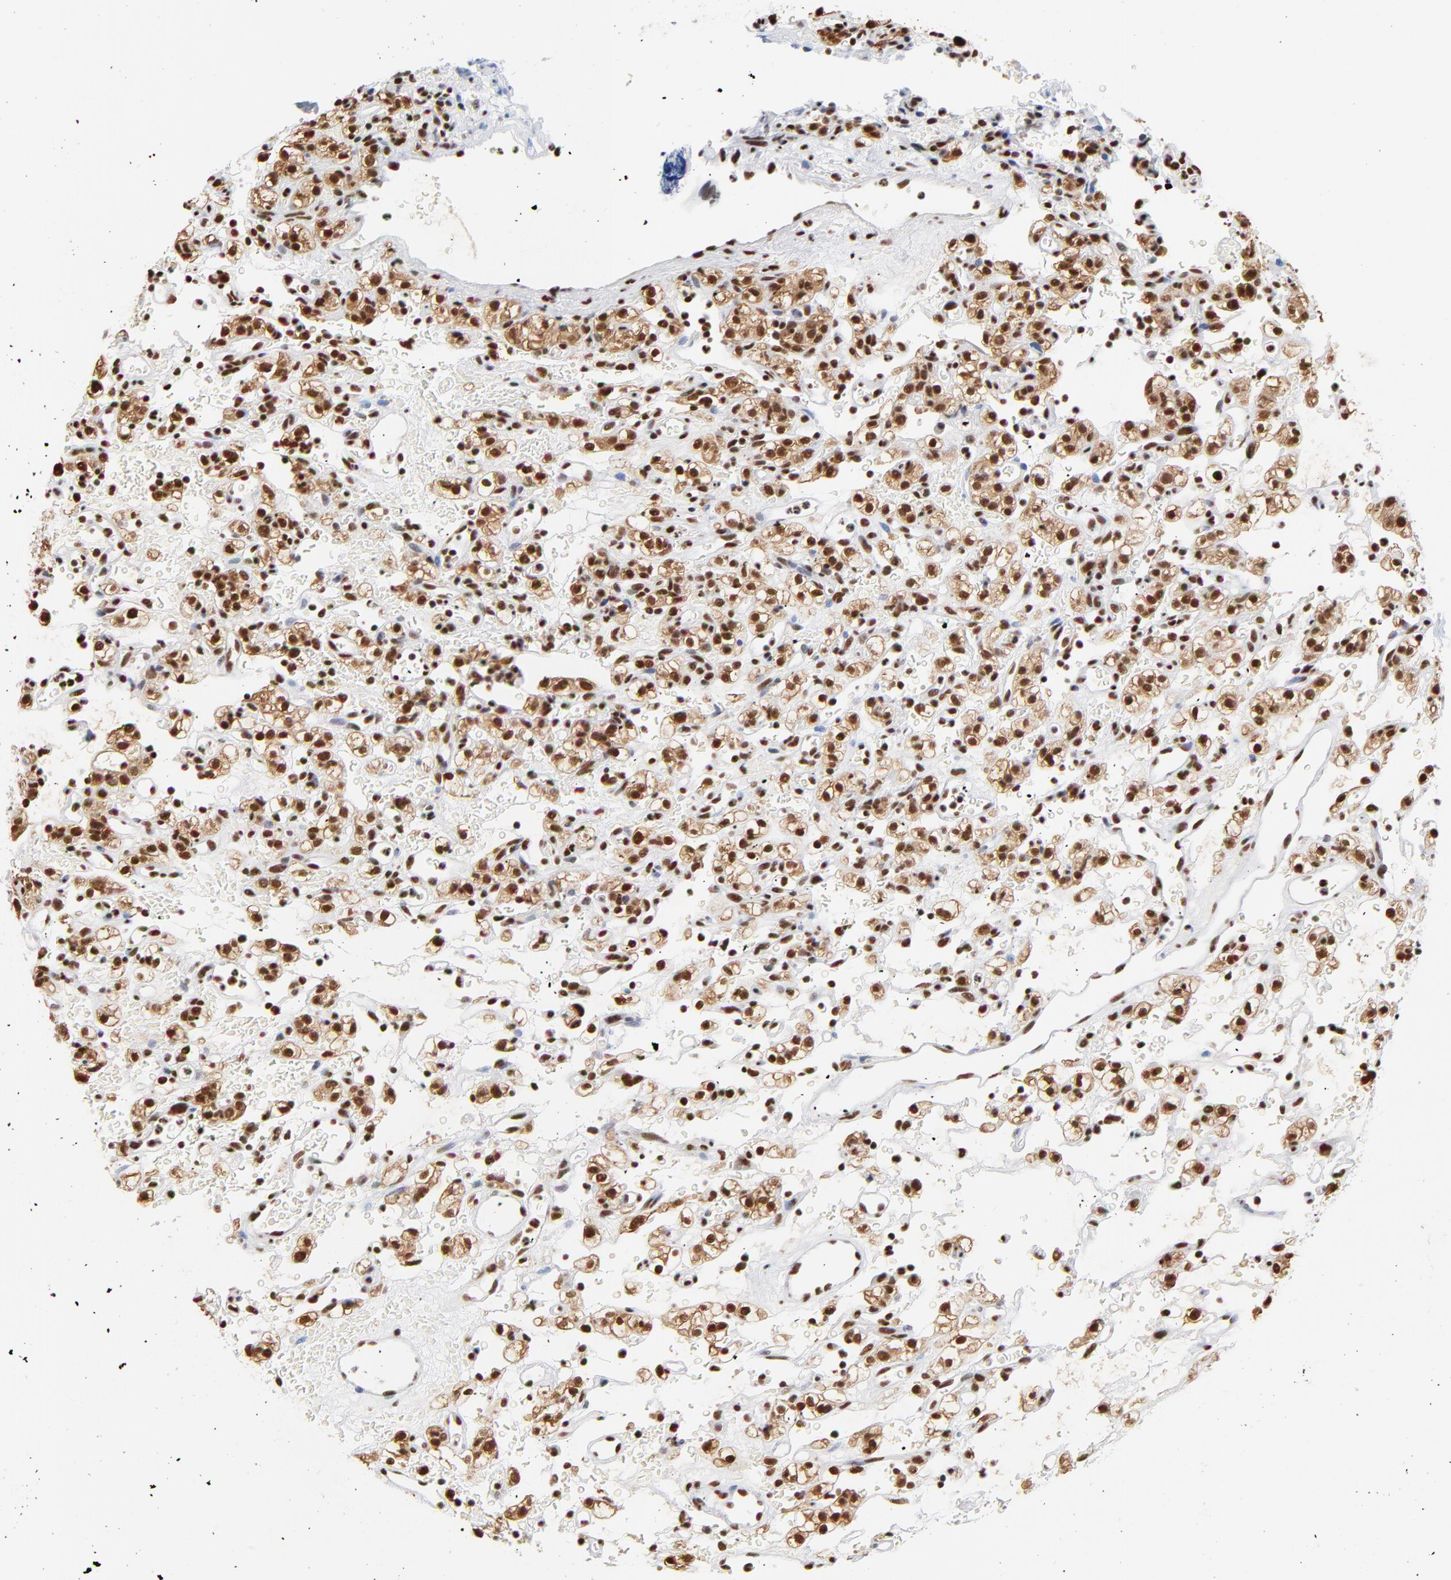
{"staining": {"intensity": "strong", "quantity": ">75%", "location": "nuclear"}, "tissue": "renal cancer", "cell_type": "Tumor cells", "image_type": "cancer", "snomed": [{"axis": "morphology", "description": "Normal tissue, NOS"}, {"axis": "morphology", "description": "Adenocarcinoma, NOS"}, {"axis": "topography", "description": "Kidney"}], "caption": "Immunohistochemistry (IHC) micrograph of adenocarcinoma (renal) stained for a protein (brown), which shows high levels of strong nuclear staining in approximately >75% of tumor cells.", "gene": "CREB1", "patient": {"sex": "female", "age": 72}}